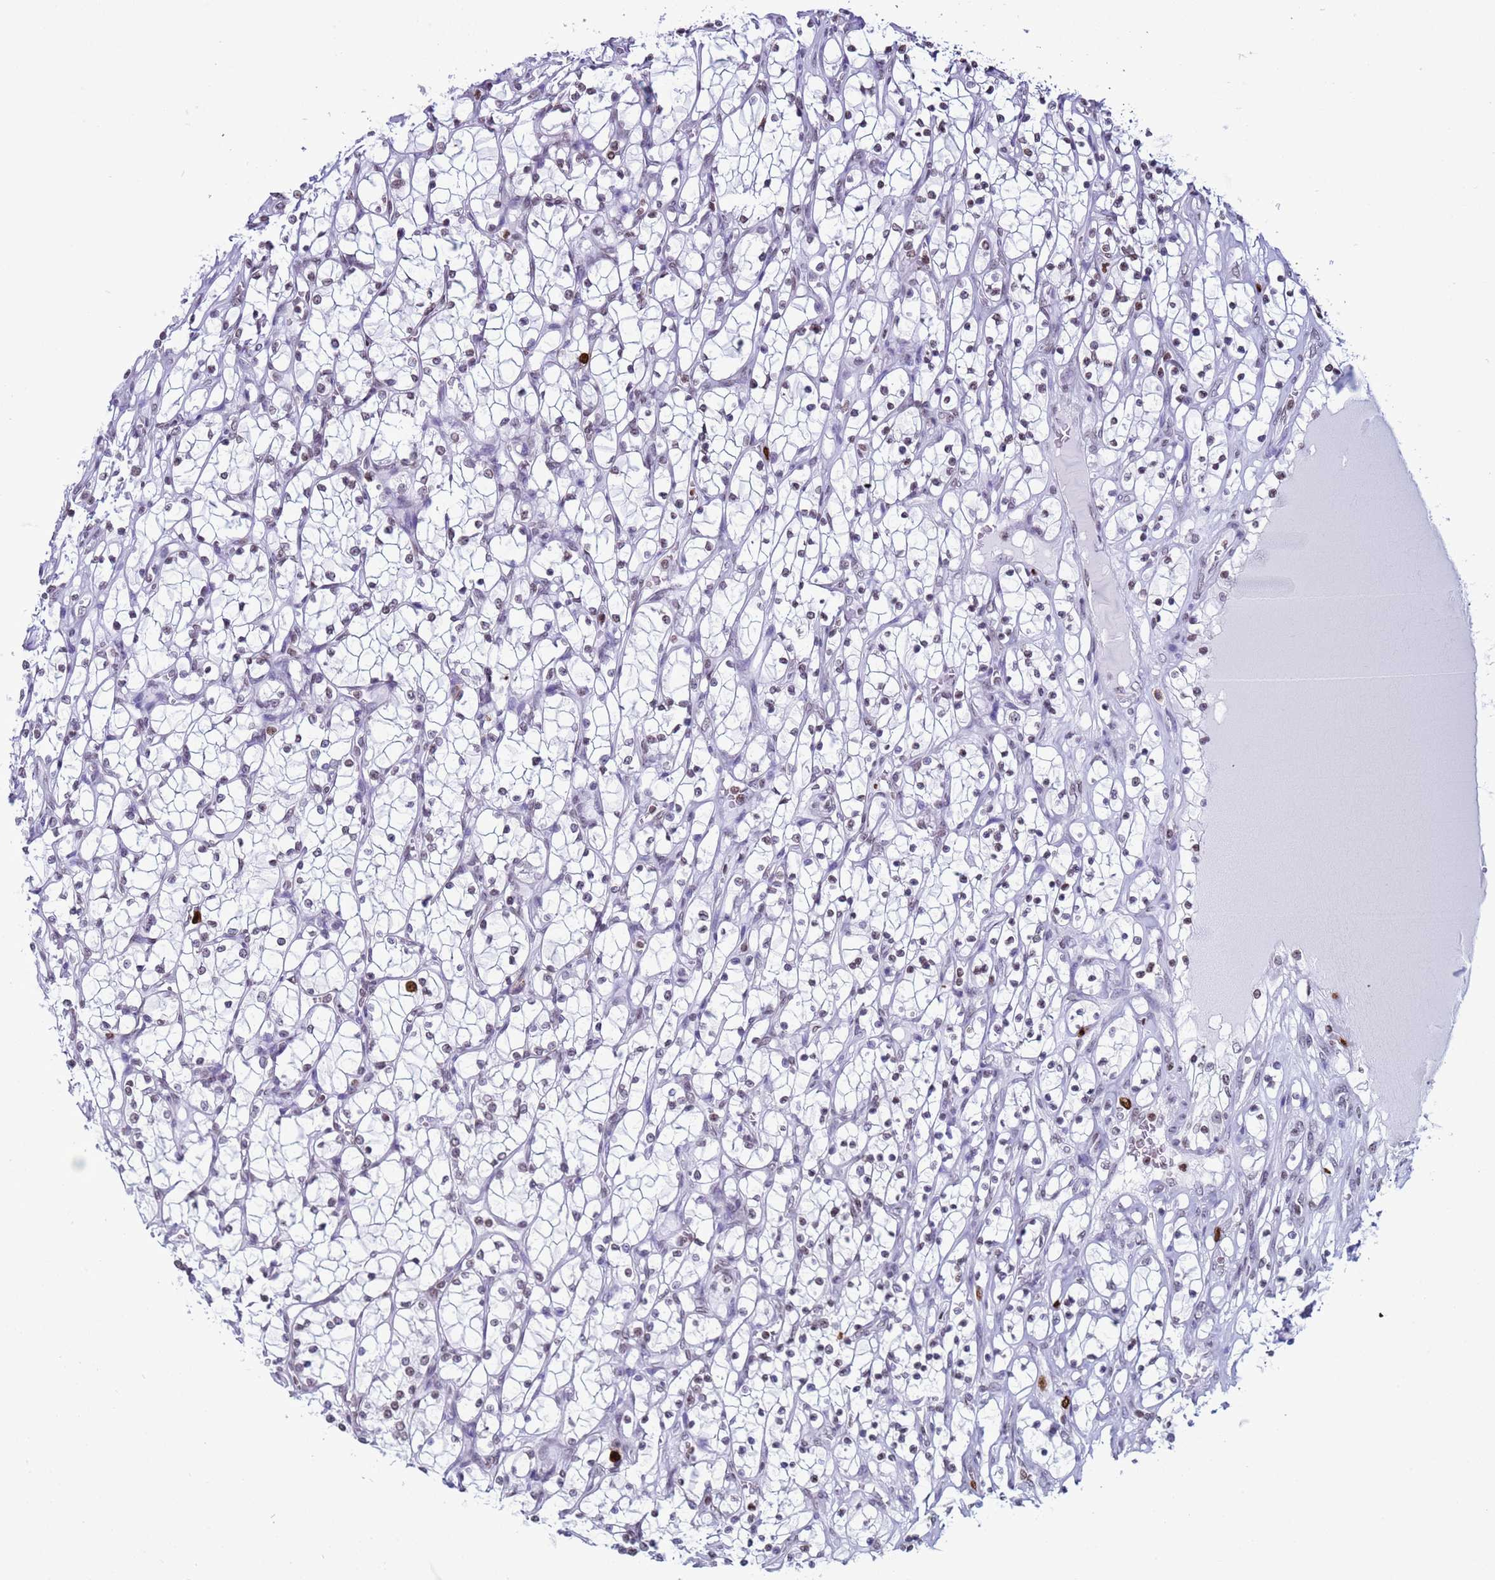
{"staining": {"intensity": "weak", "quantity": "25%-75%", "location": "nuclear"}, "tissue": "renal cancer", "cell_type": "Tumor cells", "image_type": "cancer", "snomed": [{"axis": "morphology", "description": "Adenocarcinoma, NOS"}, {"axis": "topography", "description": "Kidney"}], "caption": "This micrograph shows IHC staining of human renal cancer, with low weak nuclear staining in about 25%-75% of tumor cells.", "gene": "H4C8", "patient": {"sex": "female", "age": 69}}